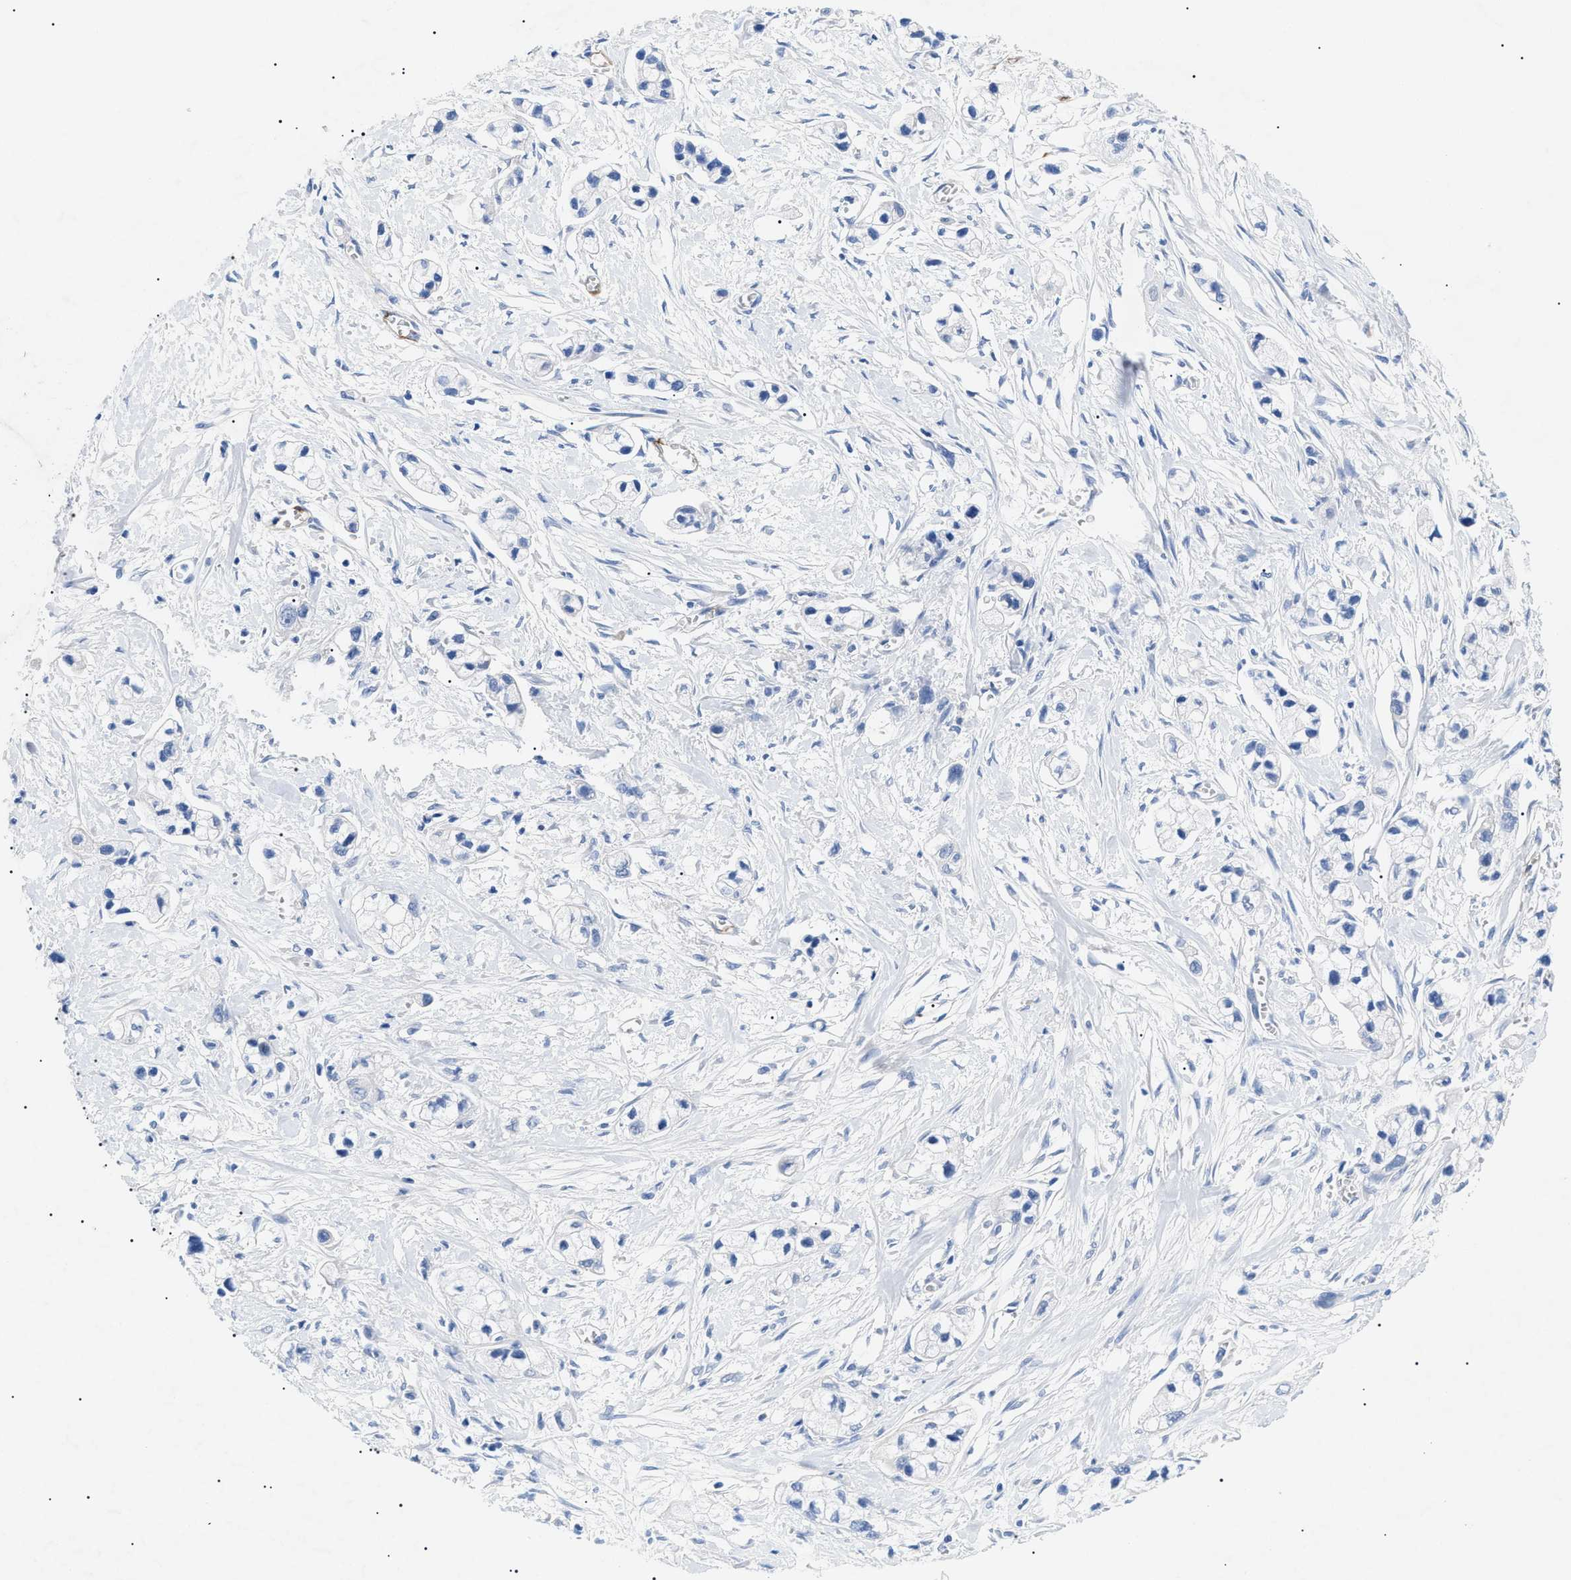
{"staining": {"intensity": "negative", "quantity": "none", "location": "none"}, "tissue": "pancreatic cancer", "cell_type": "Tumor cells", "image_type": "cancer", "snomed": [{"axis": "morphology", "description": "Adenocarcinoma, NOS"}, {"axis": "topography", "description": "Pancreas"}], "caption": "Tumor cells show no significant protein positivity in pancreatic cancer (adenocarcinoma).", "gene": "ACKR1", "patient": {"sex": "male", "age": 74}}